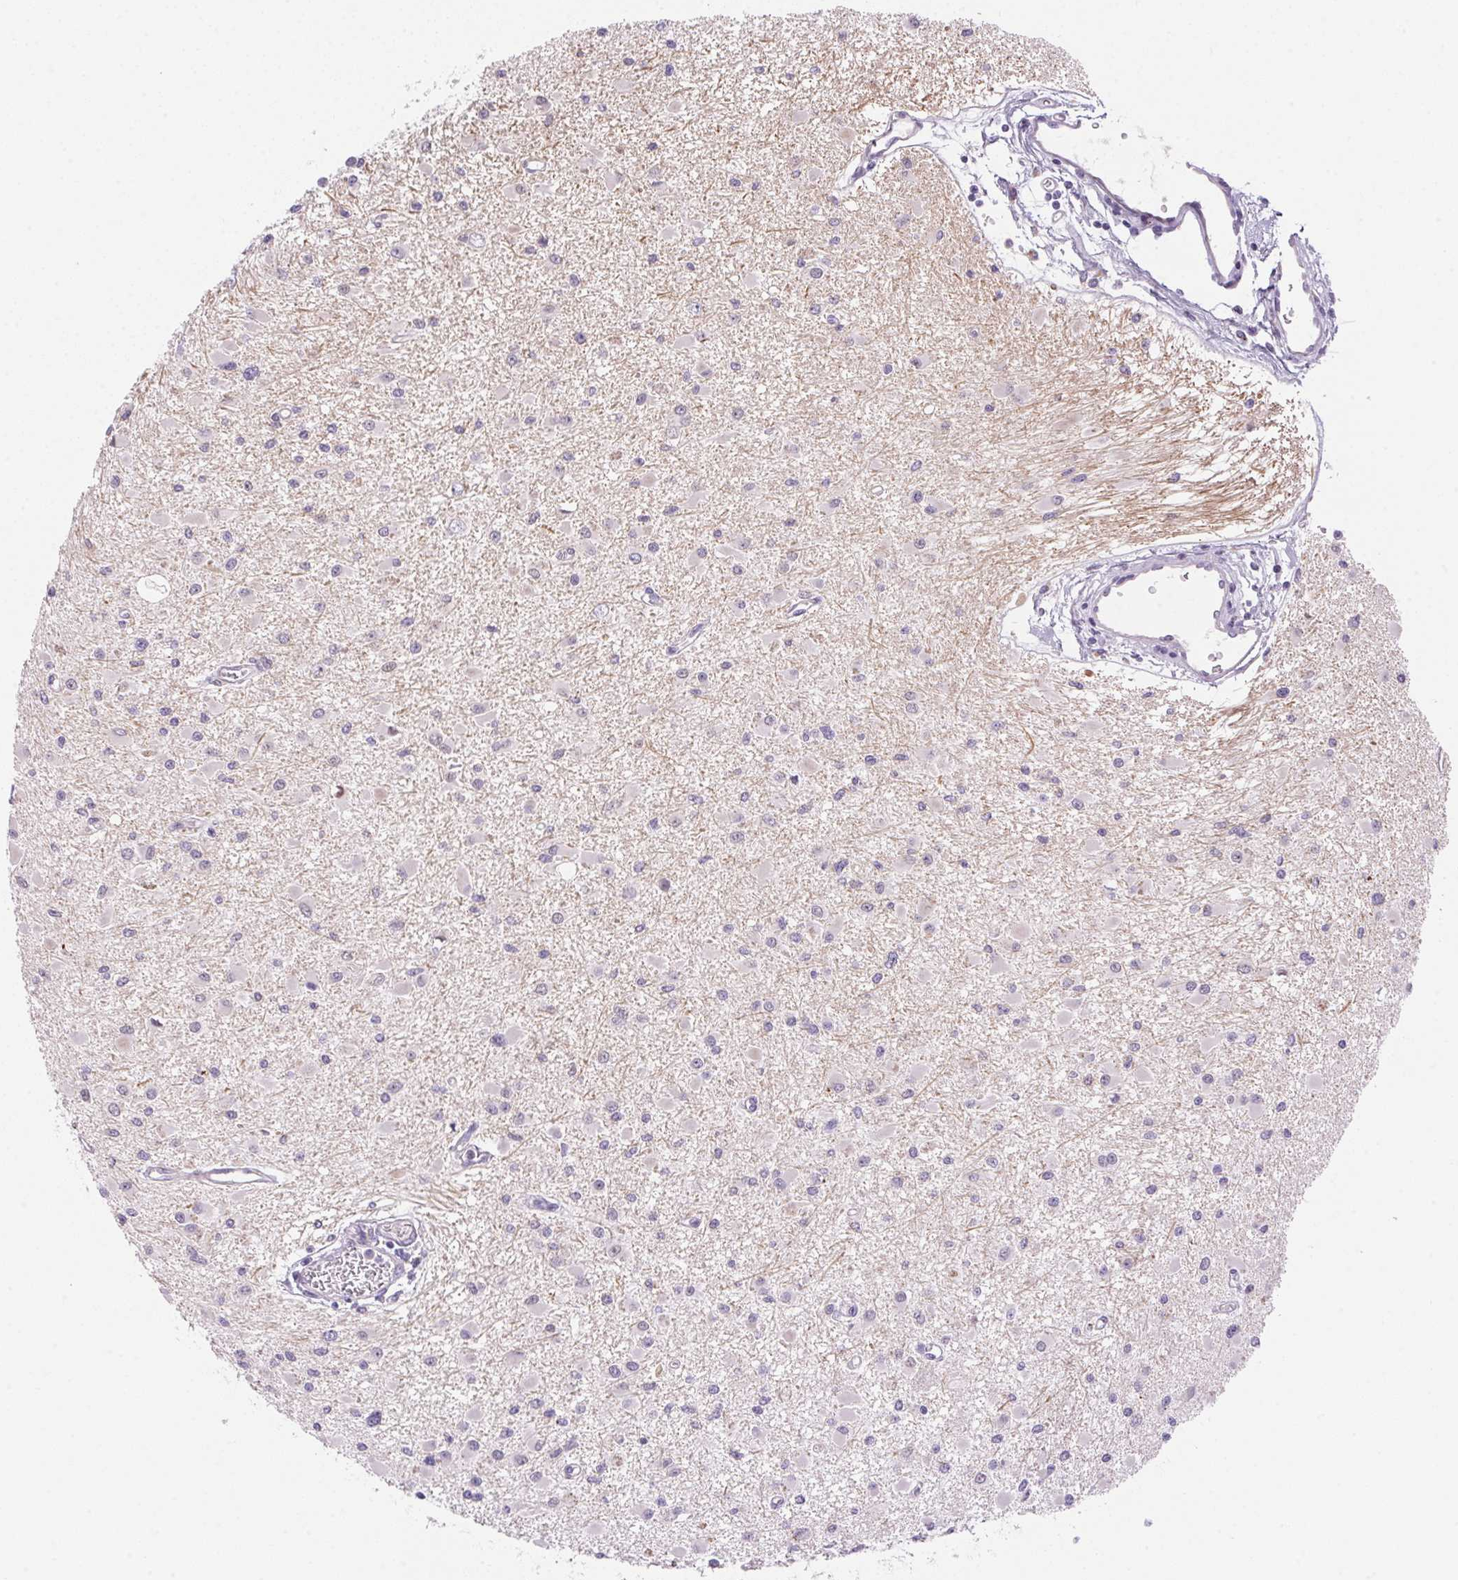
{"staining": {"intensity": "negative", "quantity": "none", "location": "none"}, "tissue": "glioma", "cell_type": "Tumor cells", "image_type": "cancer", "snomed": [{"axis": "morphology", "description": "Glioma, malignant, High grade"}, {"axis": "topography", "description": "Brain"}], "caption": "Protein analysis of malignant glioma (high-grade) shows no significant expression in tumor cells. (IHC, brightfield microscopy, high magnification).", "gene": "TEKT1", "patient": {"sex": "male", "age": 54}}